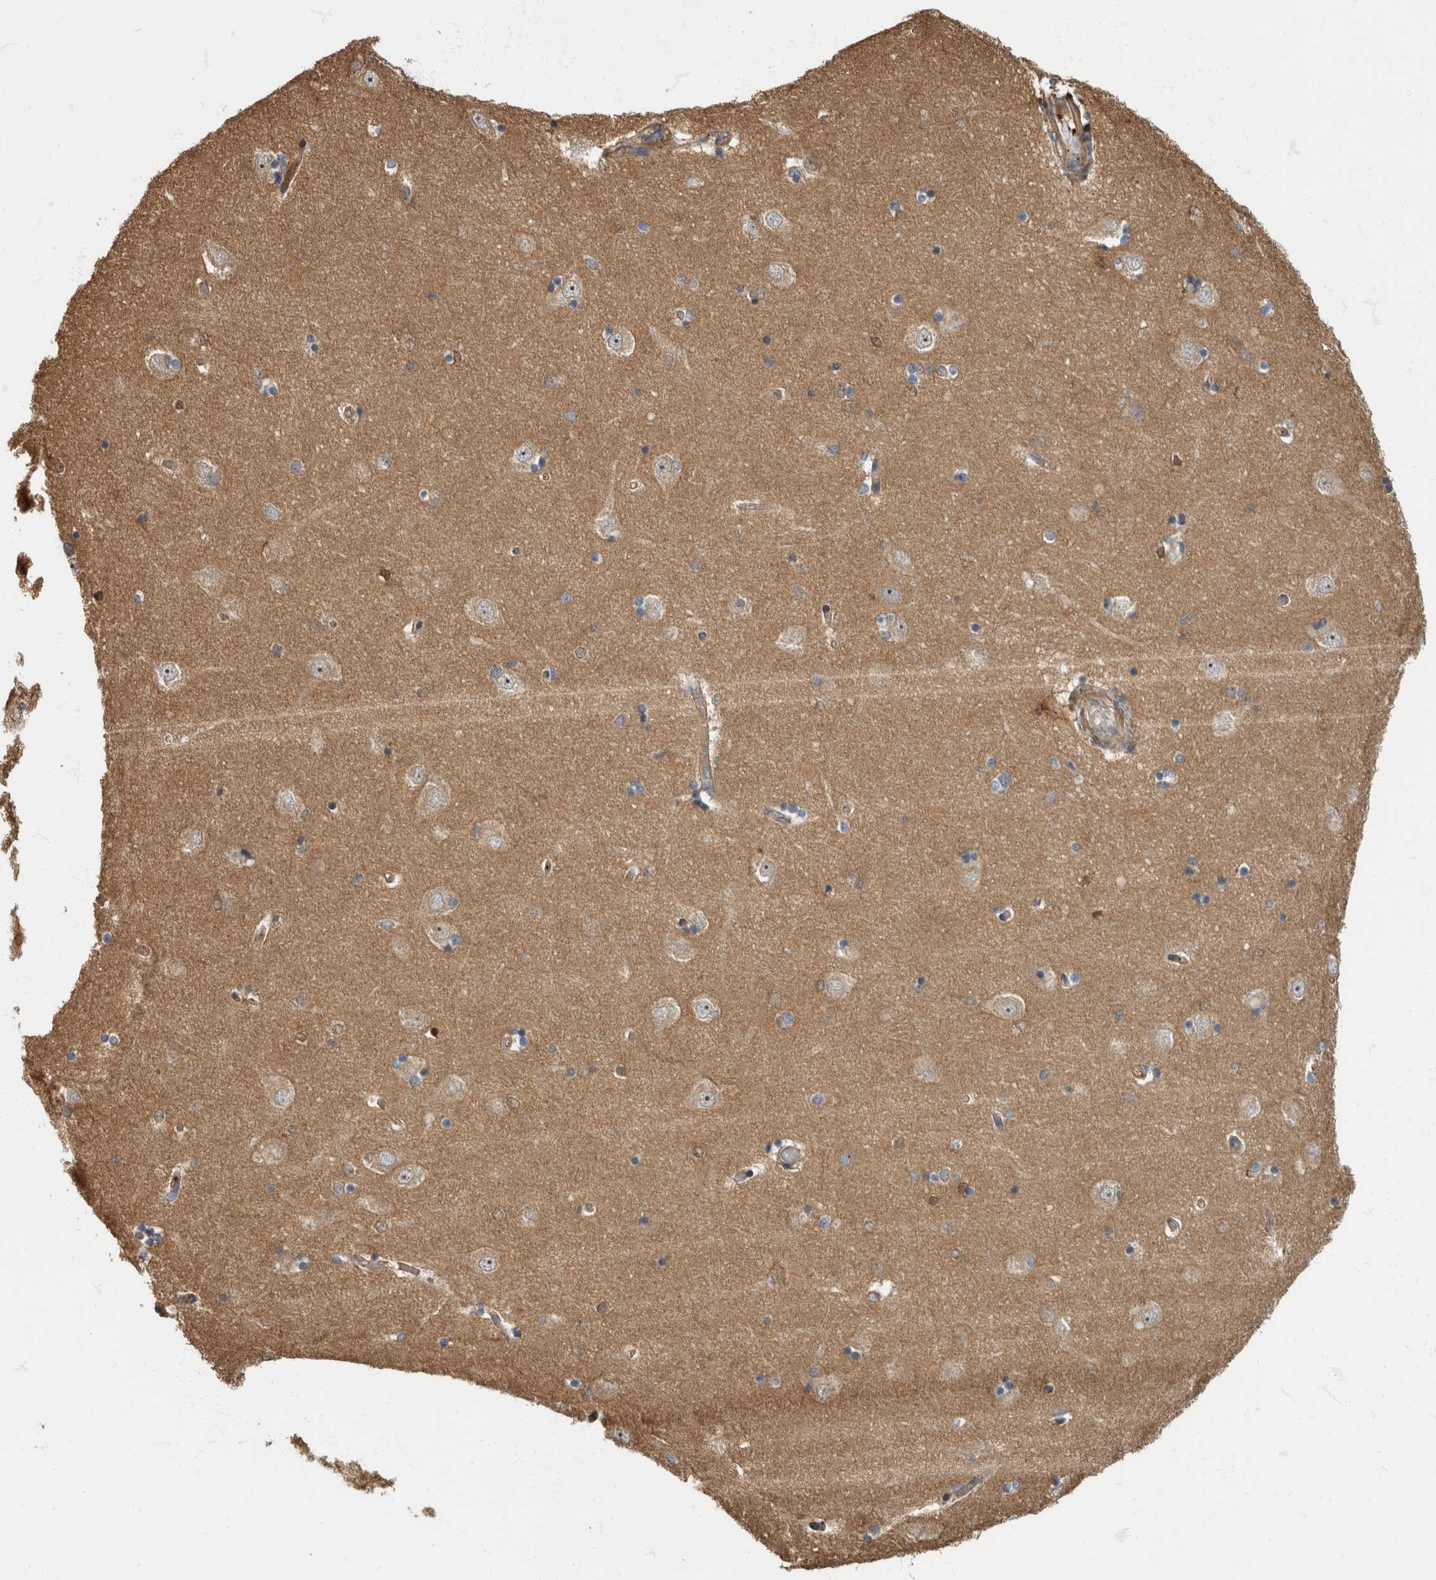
{"staining": {"intensity": "moderate", "quantity": "25%-75%", "location": "cytoplasmic/membranous"}, "tissue": "hippocampus", "cell_type": "Glial cells", "image_type": "normal", "snomed": [{"axis": "morphology", "description": "Normal tissue, NOS"}, {"axis": "topography", "description": "Hippocampus"}], "caption": "The image exhibits a brown stain indicating the presence of a protein in the cytoplasmic/membranous of glial cells in hippocampus. (Stains: DAB (3,3'-diaminobenzidine) in brown, nuclei in blue, Microscopy: brightfield microscopy at high magnification).", "gene": "DAAM1", "patient": {"sex": "male", "age": 45}}